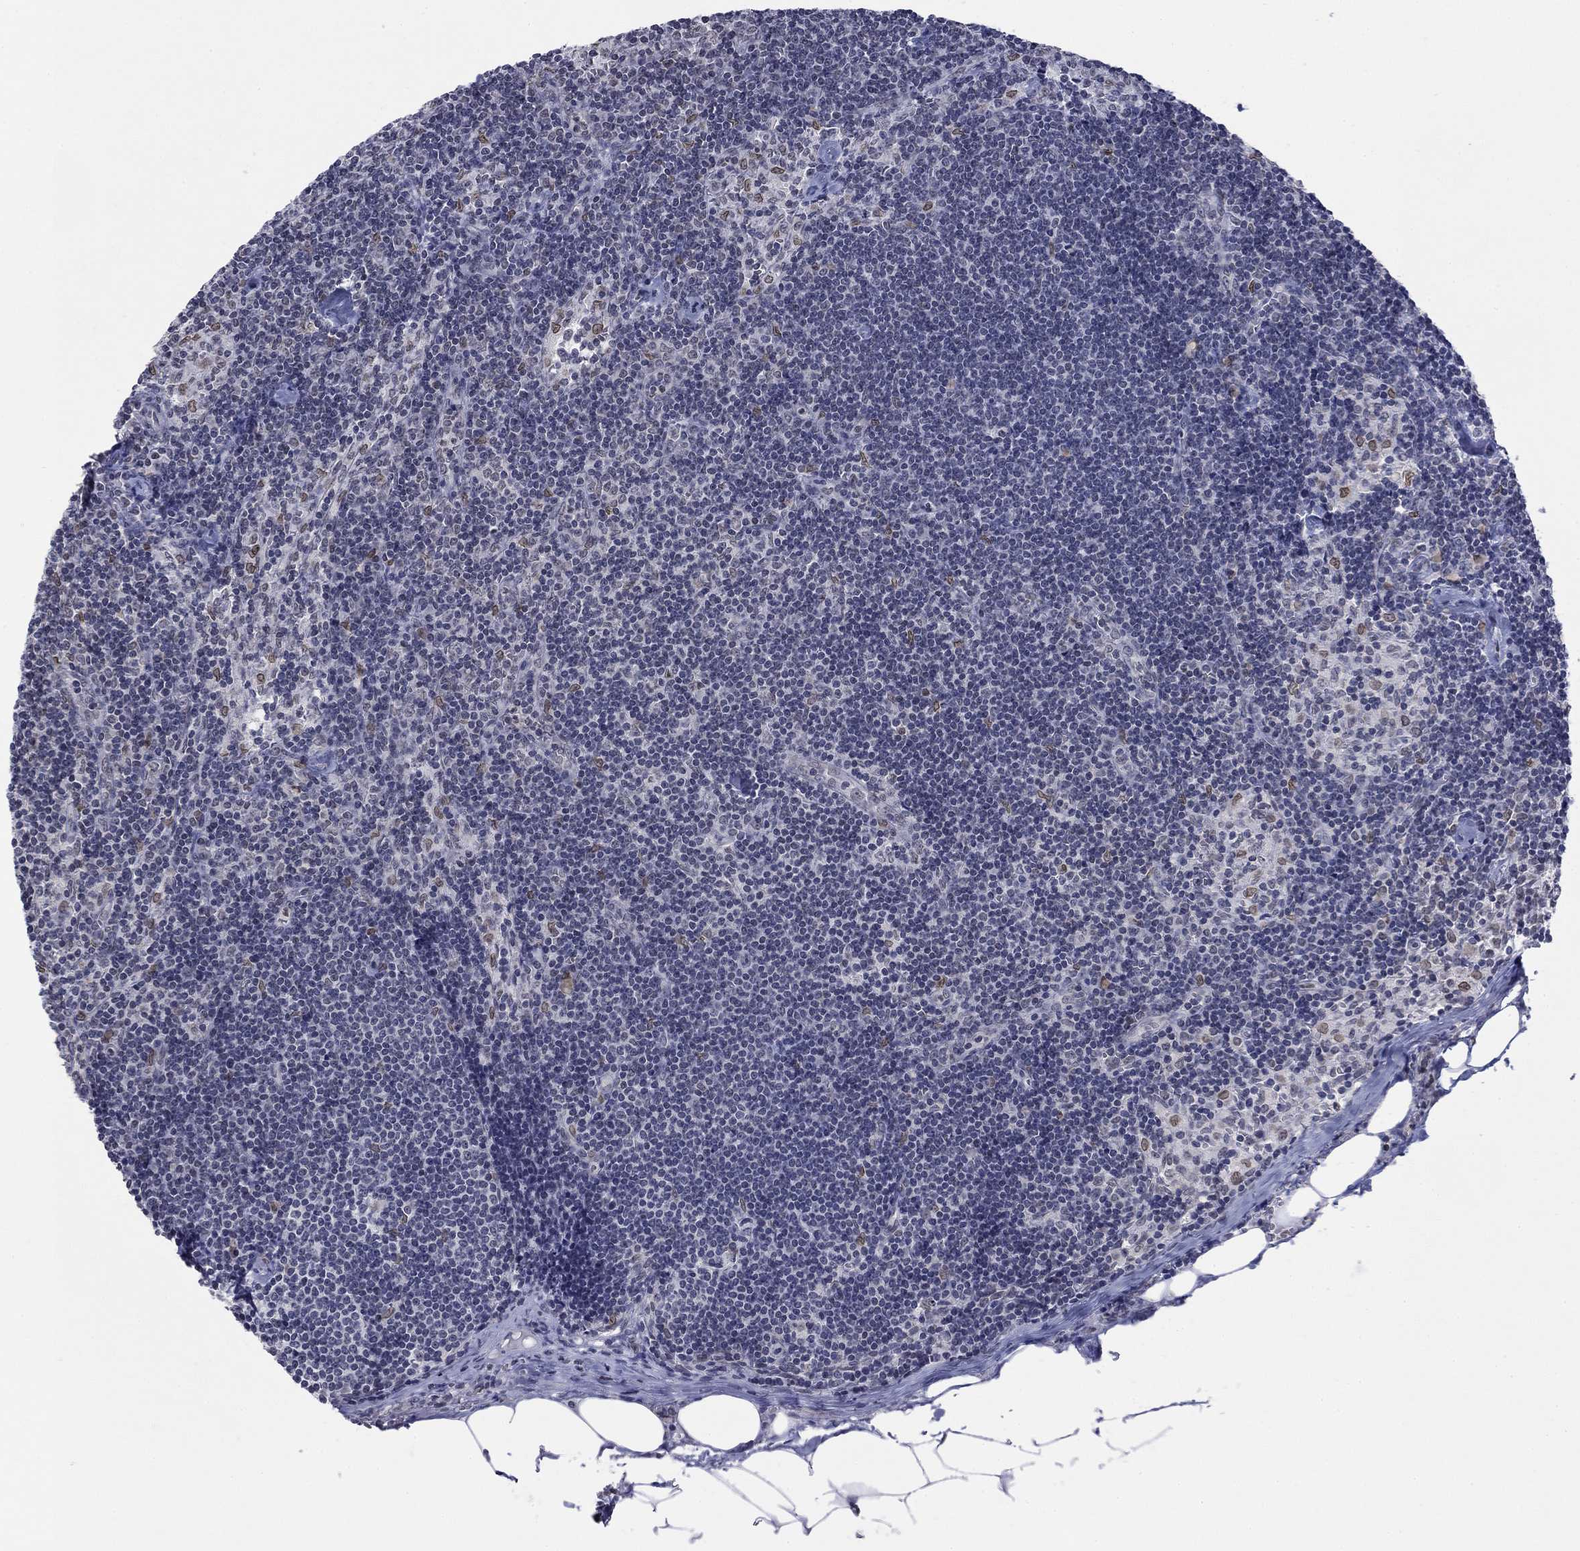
{"staining": {"intensity": "weak", "quantity": "<25%", "location": "nuclear"}, "tissue": "lymph node", "cell_type": "Germinal center cells", "image_type": "normal", "snomed": [{"axis": "morphology", "description": "Normal tissue, NOS"}, {"axis": "topography", "description": "Lymph node"}], "caption": "This is an immunohistochemistry micrograph of normal lymph node. There is no positivity in germinal center cells.", "gene": "TOR1AIP1", "patient": {"sex": "female", "age": 51}}